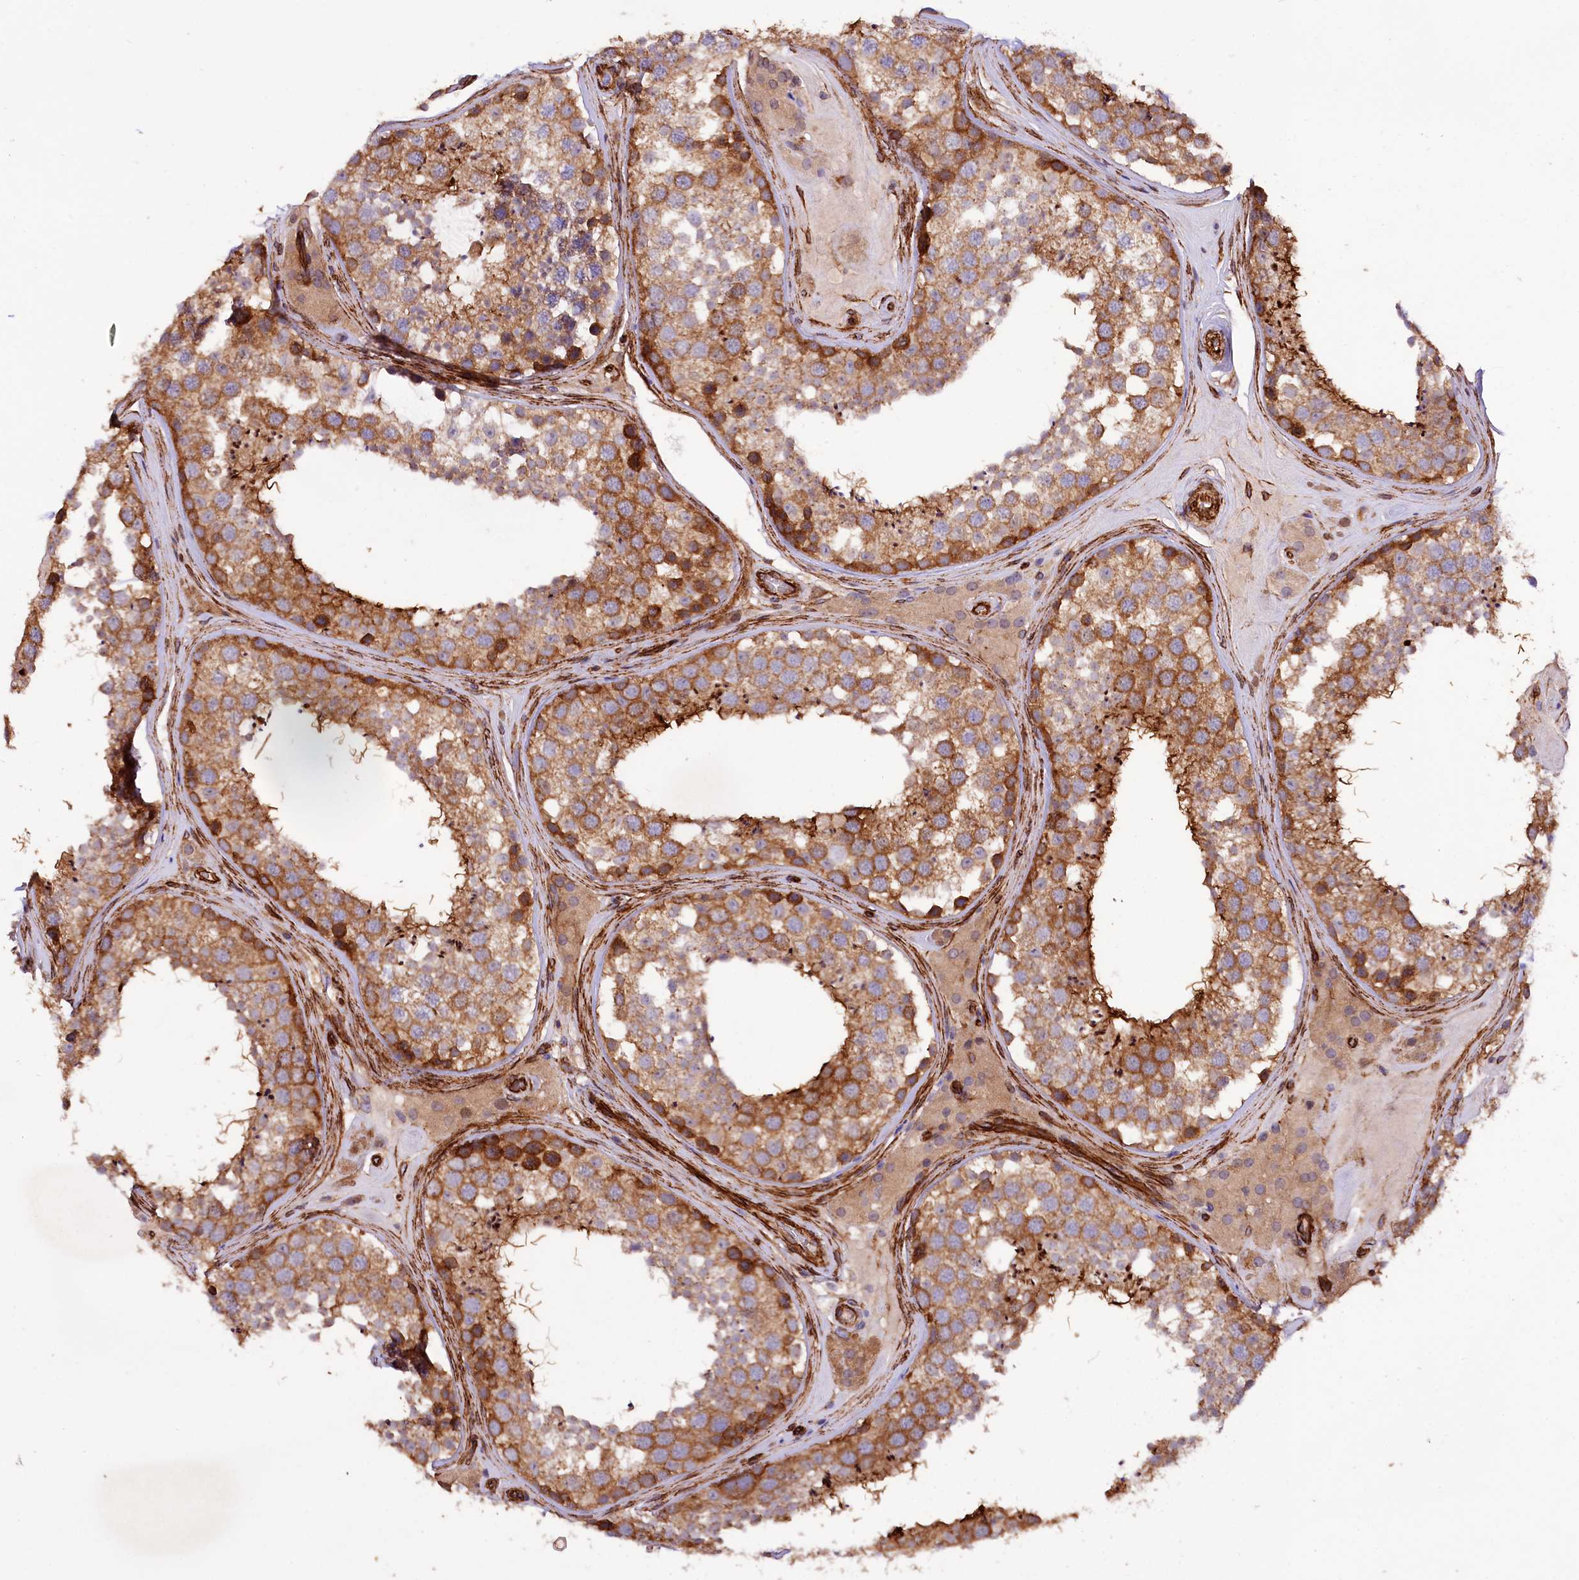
{"staining": {"intensity": "moderate", "quantity": ">75%", "location": "cytoplasmic/membranous"}, "tissue": "testis", "cell_type": "Cells in seminiferous ducts", "image_type": "normal", "snomed": [{"axis": "morphology", "description": "Normal tissue, NOS"}, {"axis": "topography", "description": "Testis"}], "caption": "This histopathology image reveals benign testis stained with IHC to label a protein in brown. The cytoplasmic/membranous of cells in seminiferous ducts show moderate positivity for the protein. Nuclei are counter-stained blue.", "gene": "SPATS2", "patient": {"sex": "male", "age": 46}}